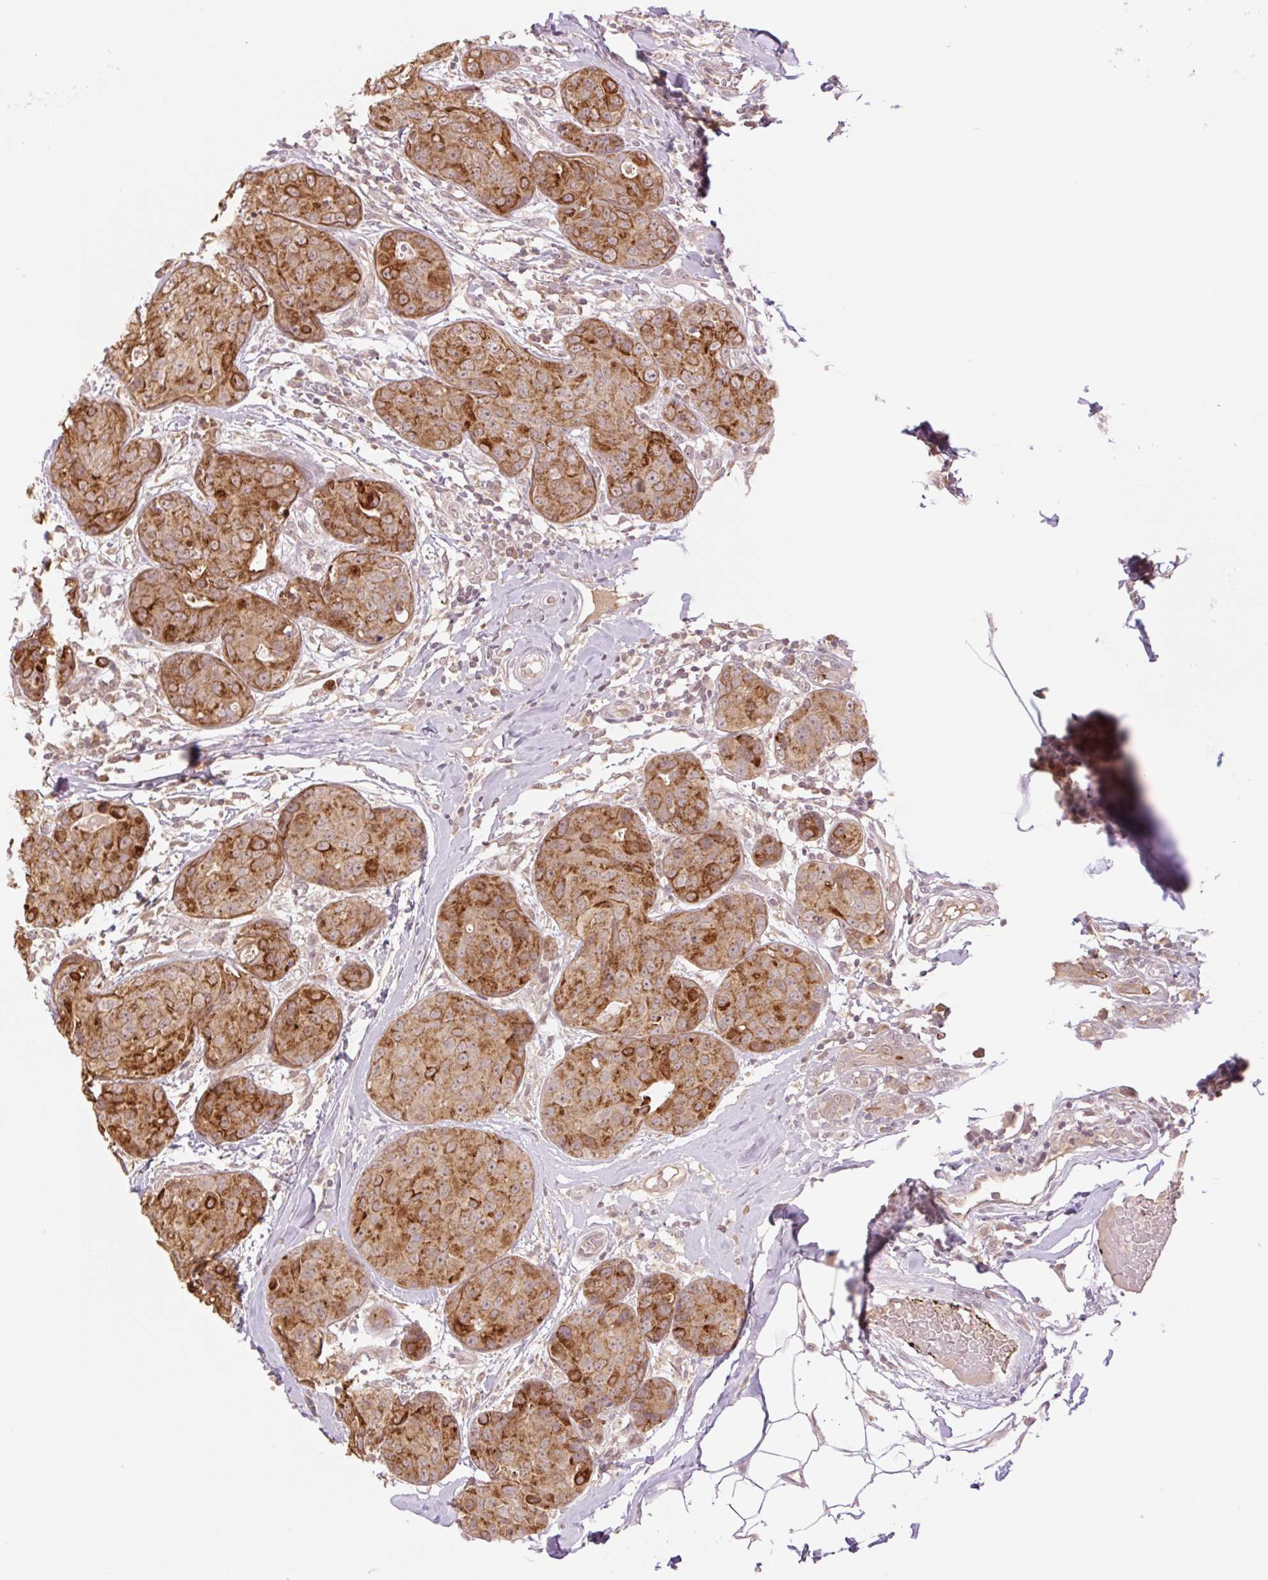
{"staining": {"intensity": "strong", "quantity": ">75%", "location": "cytoplasmic/membranous"}, "tissue": "breast cancer", "cell_type": "Tumor cells", "image_type": "cancer", "snomed": [{"axis": "morphology", "description": "Duct carcinoma"}, {"axis": "topography", "description": "Breast"}], "caption": "Protein analysis of breast cancer tissue displays strong cytoplasmic/membranous staining in approximately >75% of tumor cells. (DAB (3,3'-diaminobenzidine) IHC with brightfield microscopy, high magnification).", "gene": "YJU2B", "patient": {"sex": "female", "age": 43}}